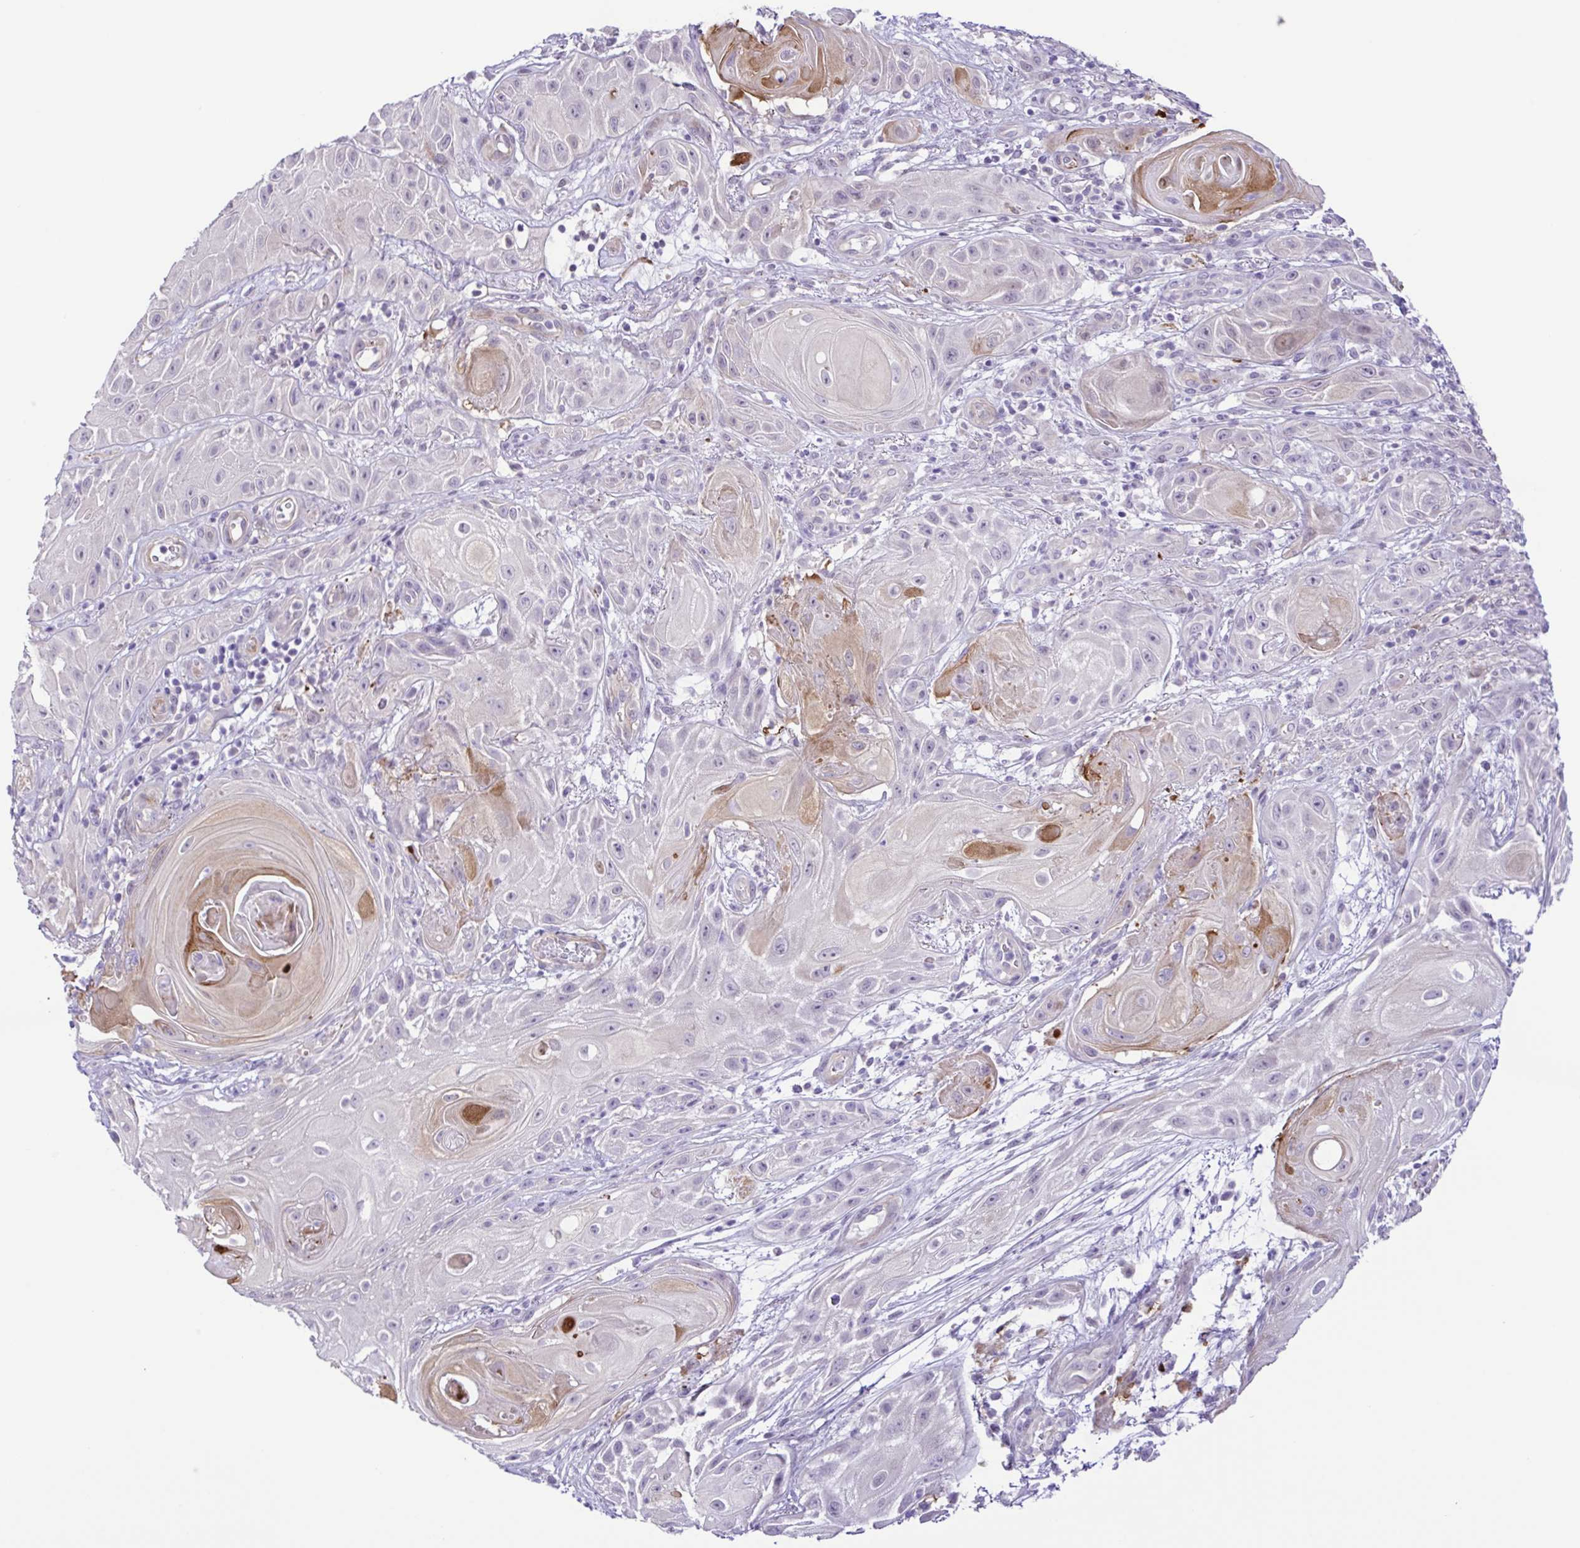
{"staining": {"intensity": "moderate", "quantity": "<25%", "location": "cytoplasmic/membranous"}, "tissue": "skin cancer", "cell_type": "Tumor cells", "image_type": "cancer", "snomed": [{"axis": "morphology", "description": "Squamous cell carcinoma, NOS"}, {"axis": "topography", "description": "Skin"}], "caption": "This image shows IHC staining of skin squamous cell carcinoma, with low moderate cytoplasmic/membranous expression in approximately <25% of tumor cells.", "gene": "DCLK2", "patient": {"sex": "male", "age": 62}}